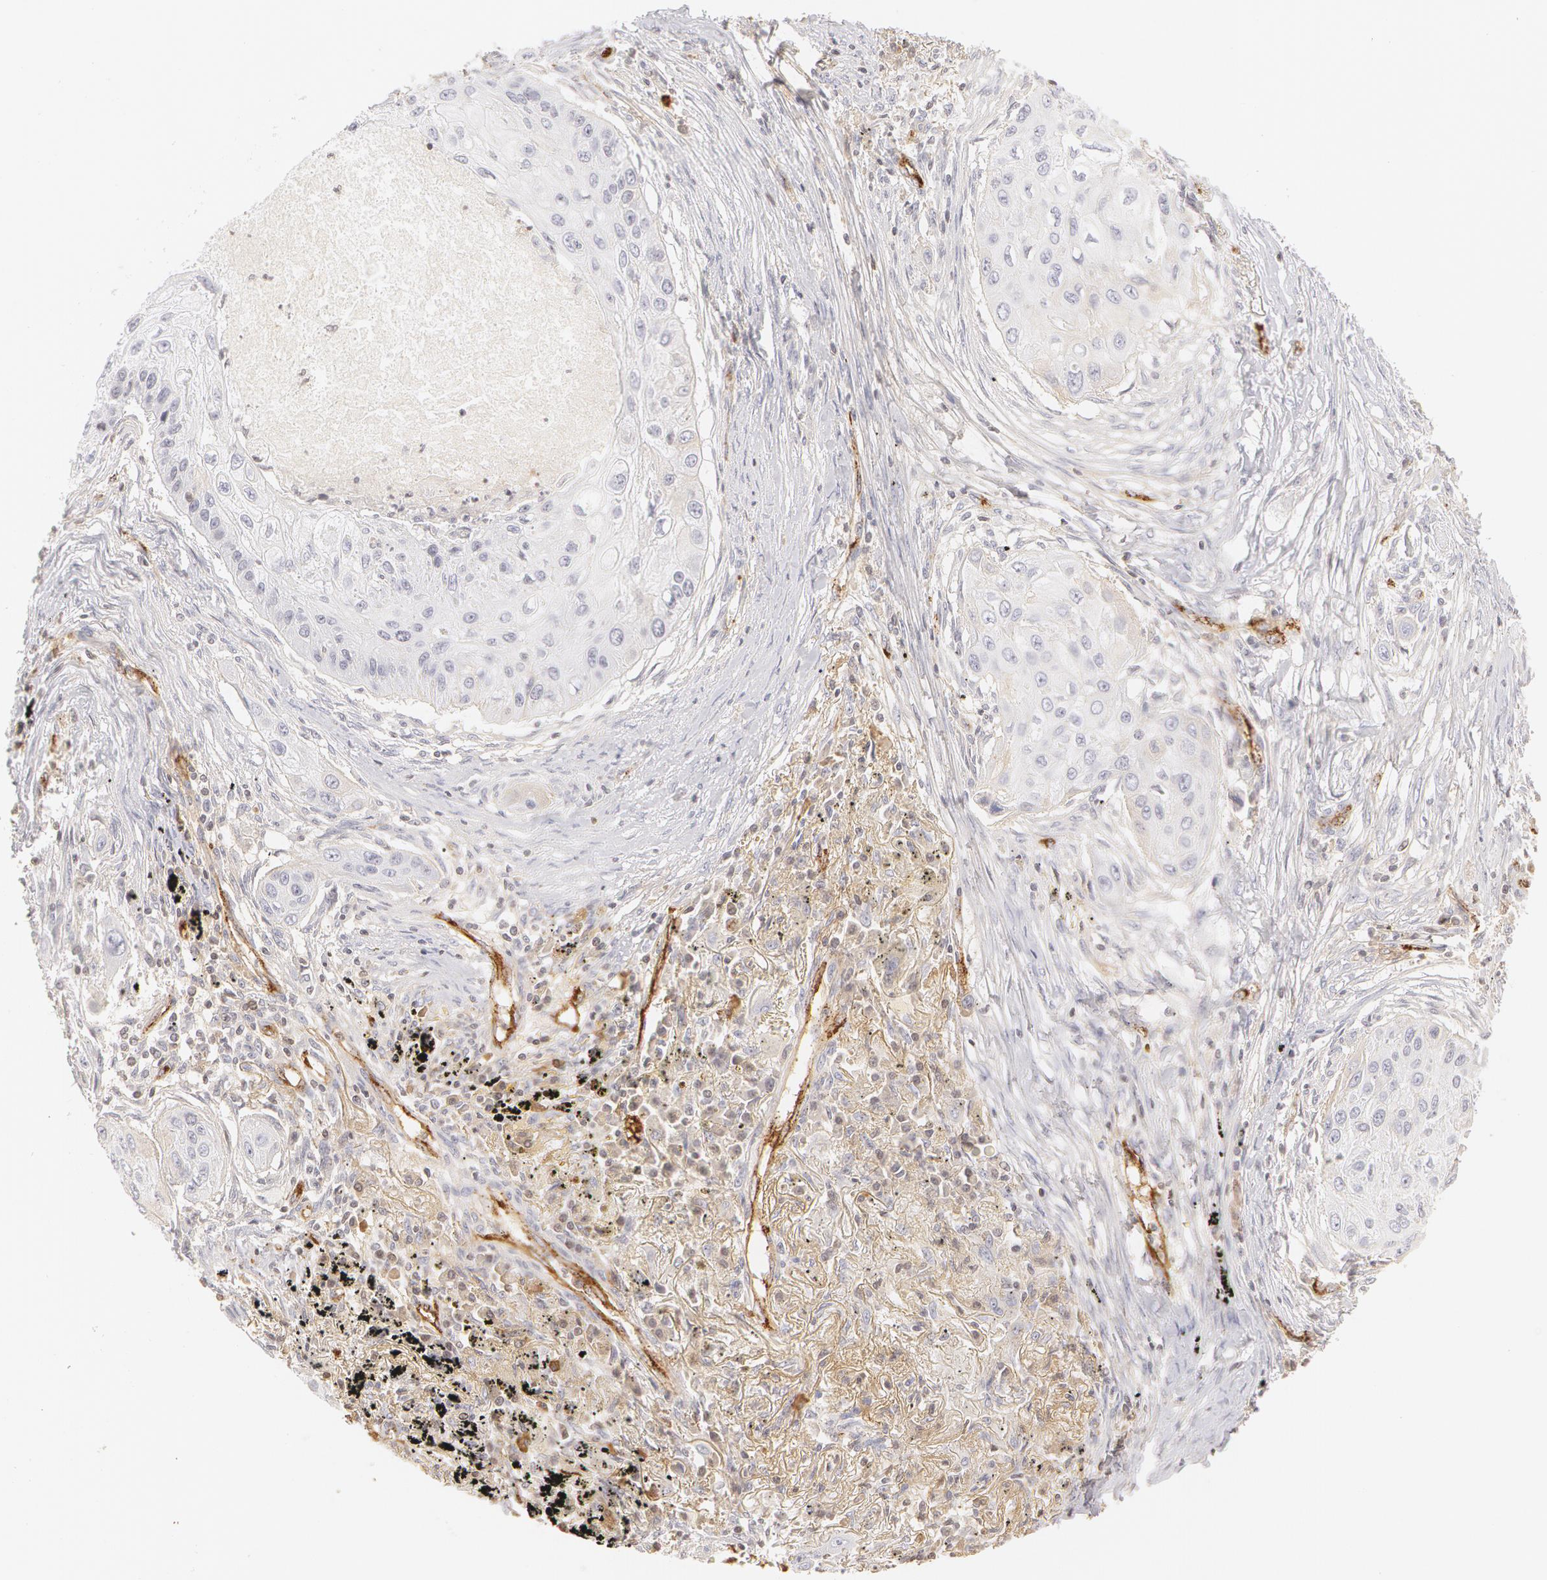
{"staining": {"intensity": "negative", "quantity": "none", "location": "none"}, "tissue": "lung cancer", "cell_type": "Tumor cells", "image_type": "cancer", "snomed": [{"axis": "morphology", "description": "Squamous cell carcinoma, NOS"}, {"axis": "topography", "description": "Lung"}], "caption": "A photomicrograph of squamous cell carcinoma (lung) stained for a protein shows no brown staining in tumor cells.", "gene": "VWF", "patient": {"sex": "male", "age": 71}}